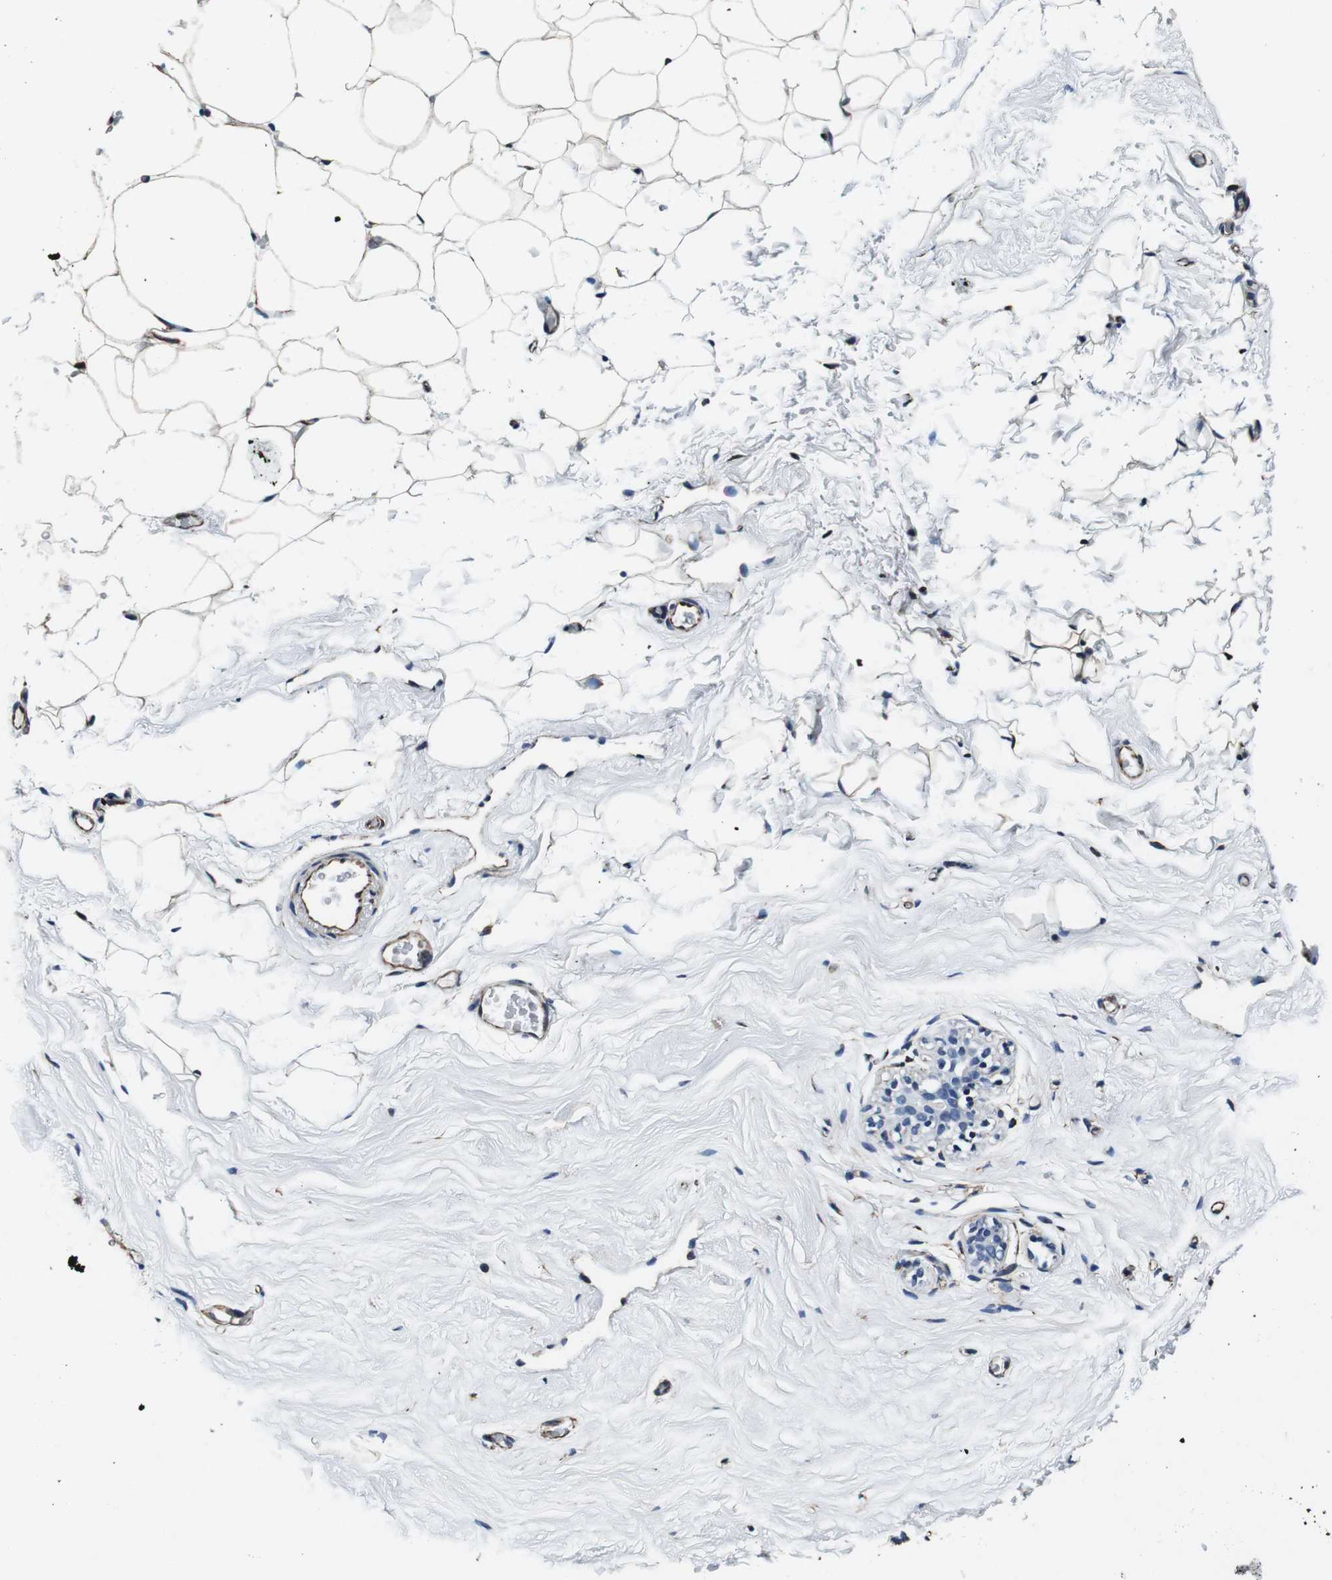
{"staining": {"intensity": "weak", "quantity": ">75%", "location": "cytoplasmic/membranous"}, "tissue": "breast", "cell_type": "Adipocytes", "image_type": "normal", "snomed": [{"axis": "morphology", "description": "Normal tissue, NOS"}, {"axis": "topography", "description": "Breast"}], "caption": "Immunohistochemical staining of unremarkable breast exhibits weak cytoplasmic/membranous protein expression in about >75% of adipocytes.", "gene": "GJE1", "patient": {"sex": "female", "age": 75}}